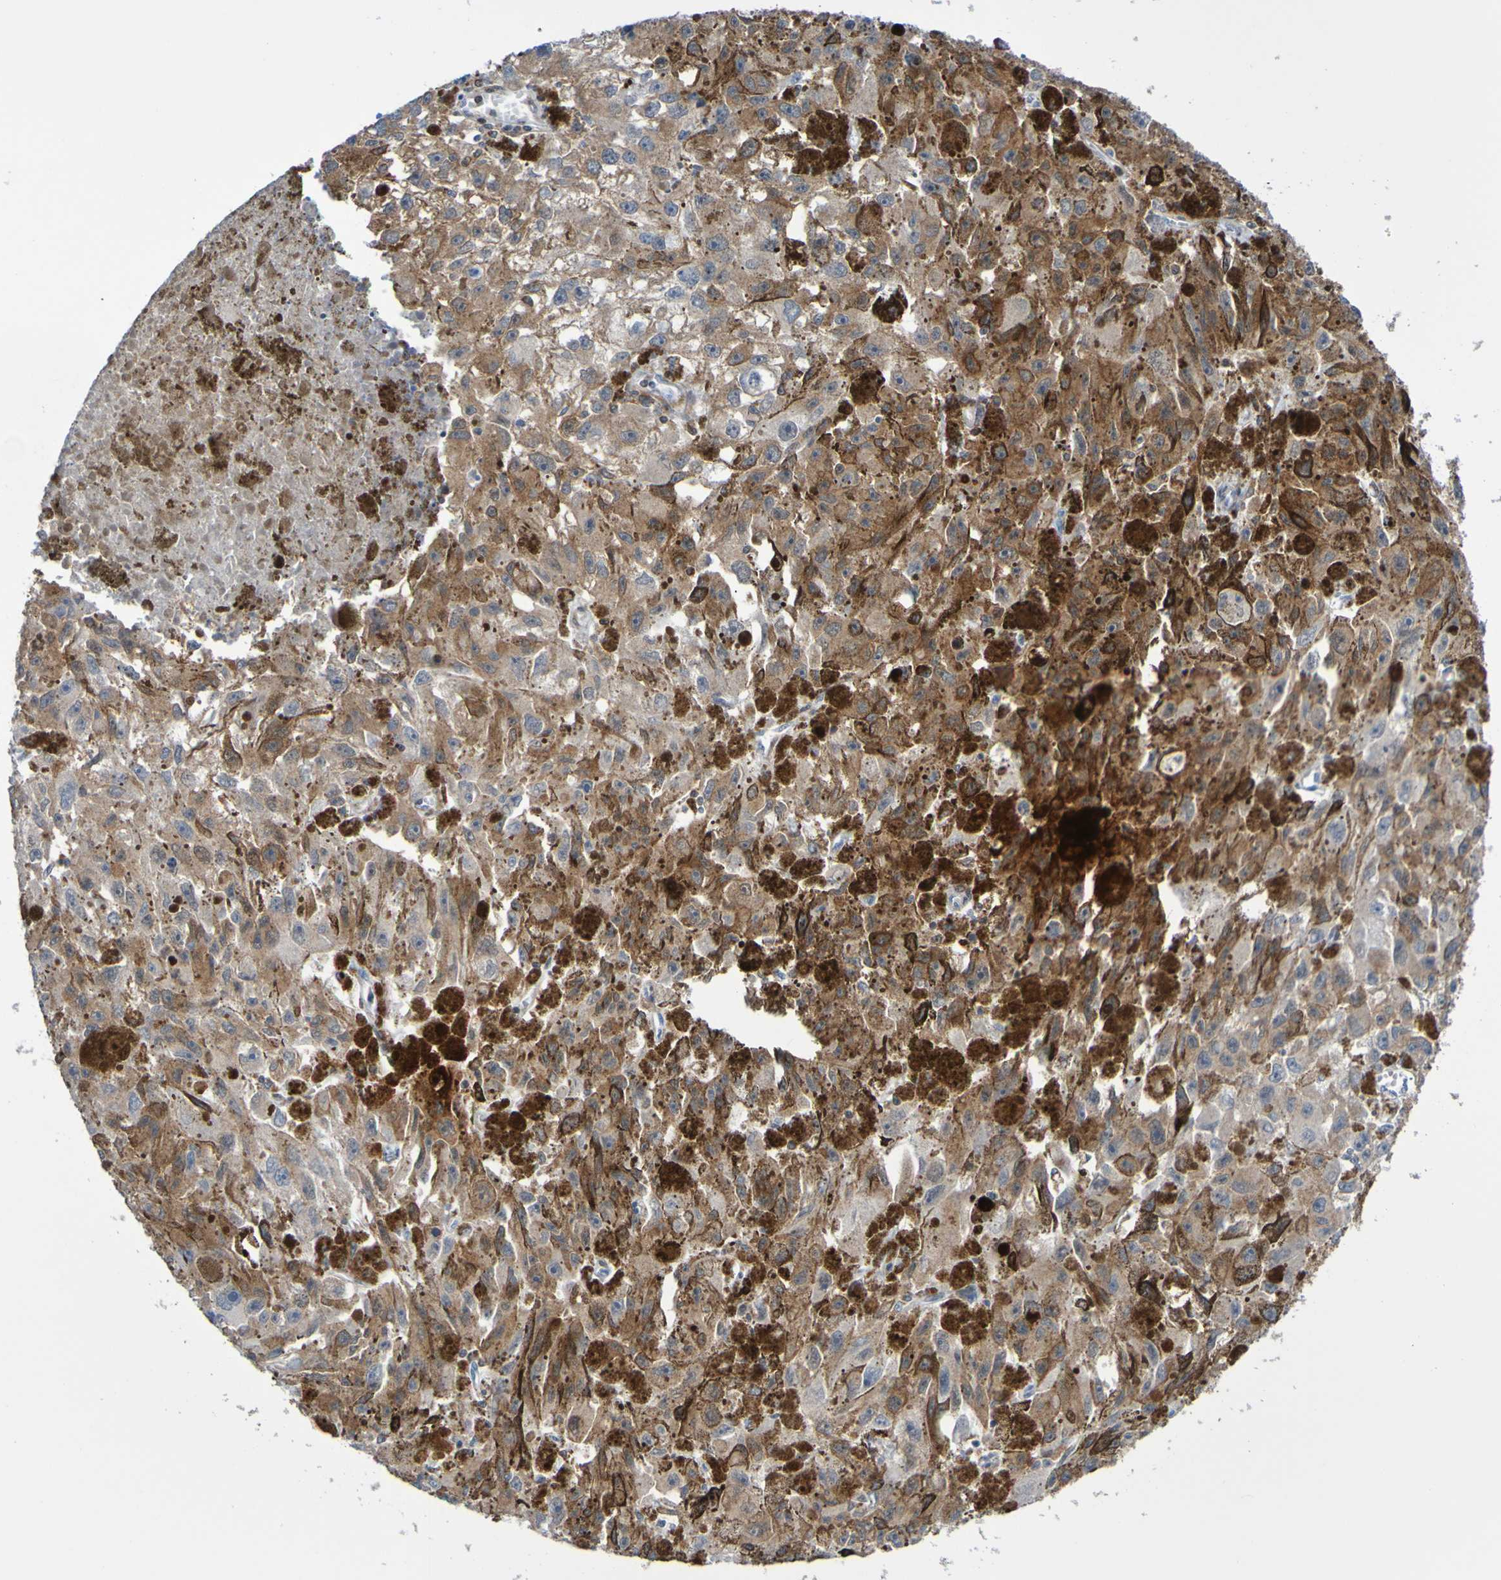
{"staining": {"intensity": "strong", "quantity": ">75%", "location": "cytoplasmic/membranous"}, "tissue": "melanoma", "cell_type": "Tumor cells", "image_type": "cancer", "snomed": [{"axis": "morphology", "description": "Malignant melanoma, NOS"}, {"axis": "topography", "description": "Skin"}], "caption": "This histopathology image exhibits immunohistochemistry staining of malignant melanoma, with high strong cytoplasmic/membranous positivity in about >75% of tumor cells.", "gene": "ATIC", "patient": {"sex": "female", "age": 104}}